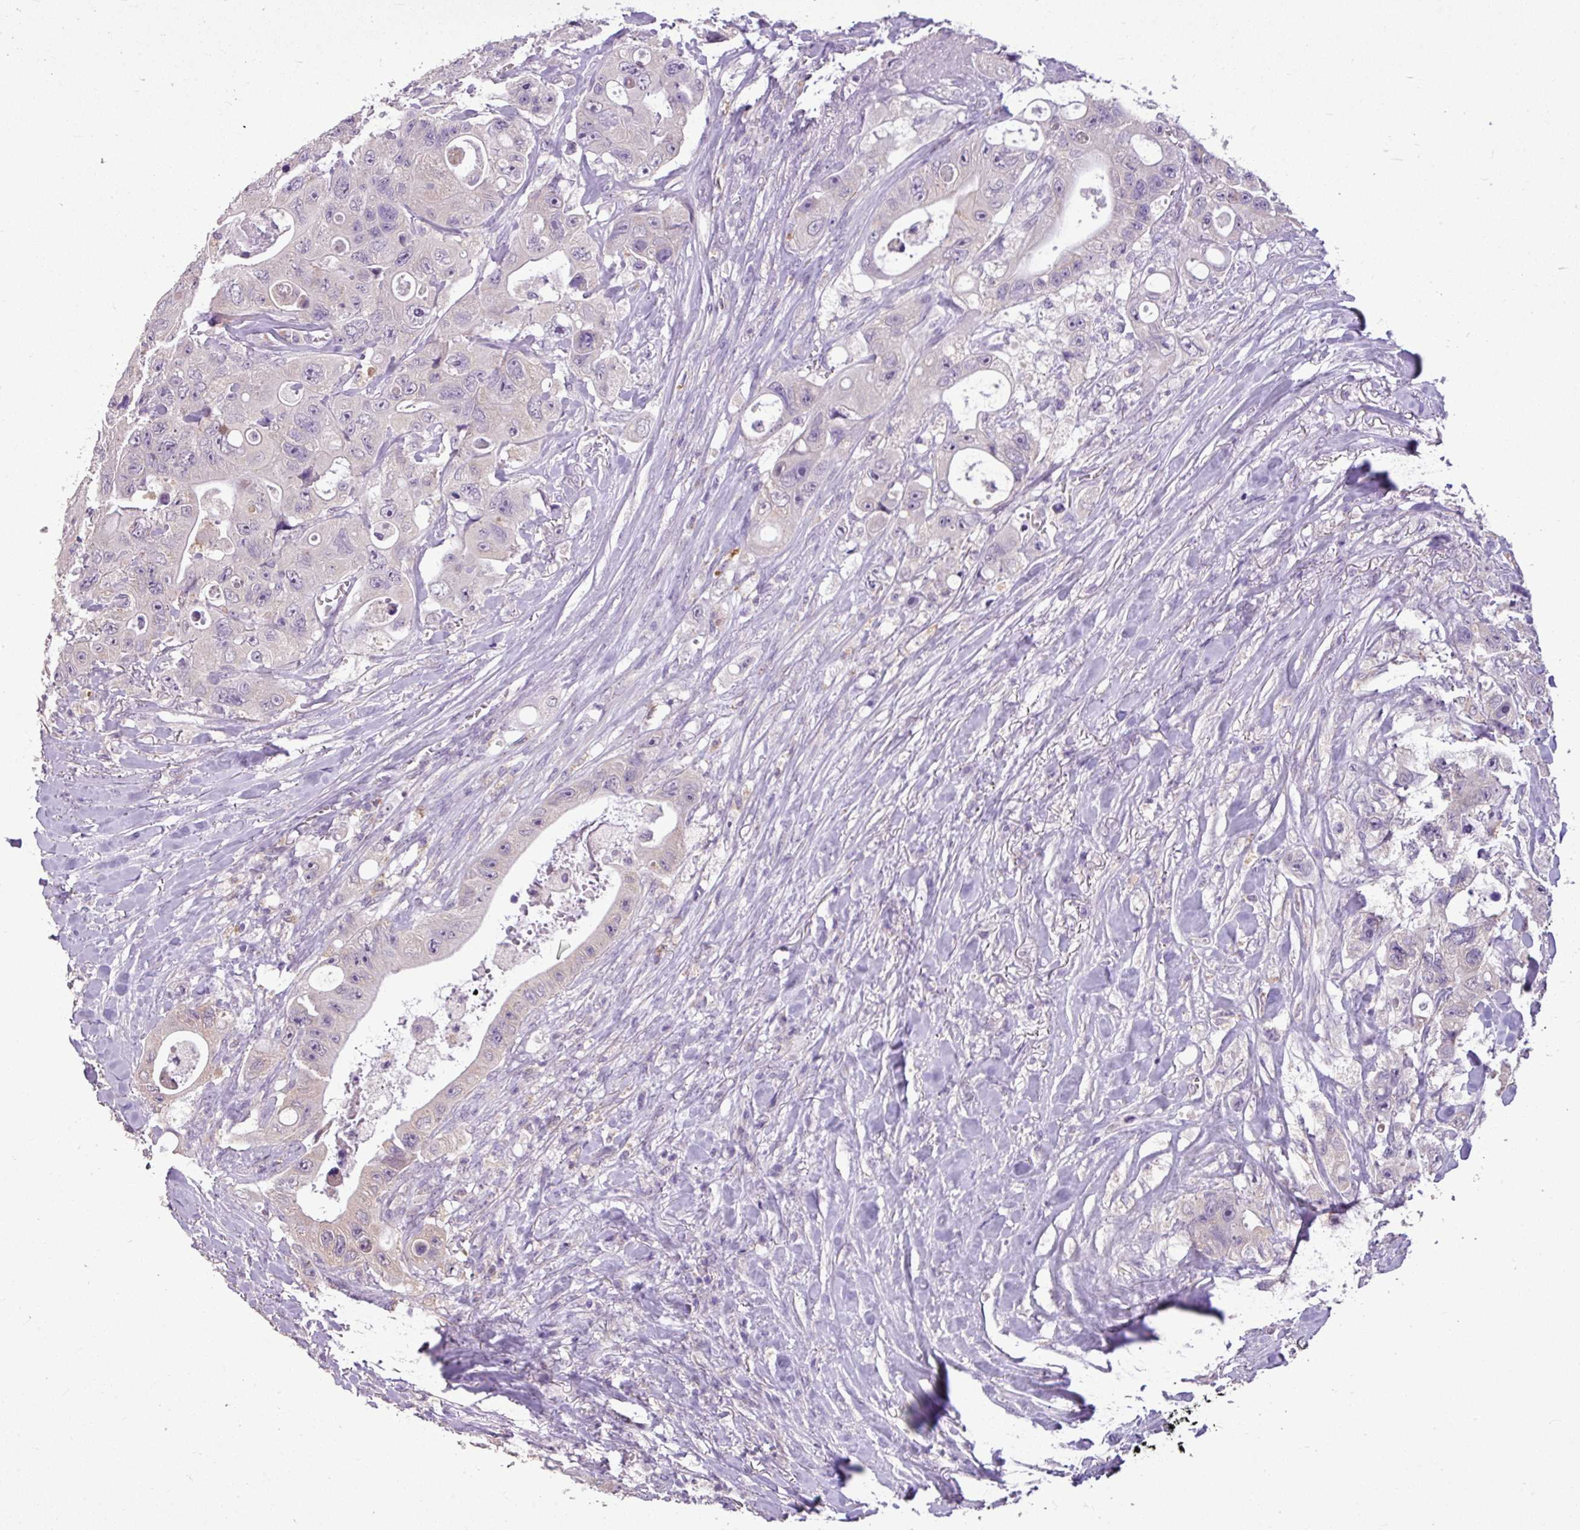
{"staining": {"intensity": "weak", "quantity": "<25%", "location": "cytoplasmic/membranous"}, "tissue": "colorectal cancer", "cell_type": "Tumor cells", "image_type": "cancer", "snomed": [{"axis": "morphology", "description": "Adenocarcinoma, NOS"}, {"axis": "topography", "description": "Colon"}], "caption": "This histopathology image is of adenocarcinoma (colorectal) stained with IHC to label a protein in brown with the nuclei are counter-stained blue. There is no expression in tumor cells.", "gene": "ALDH2", "patient": {"sex": "female", "age": 46}}